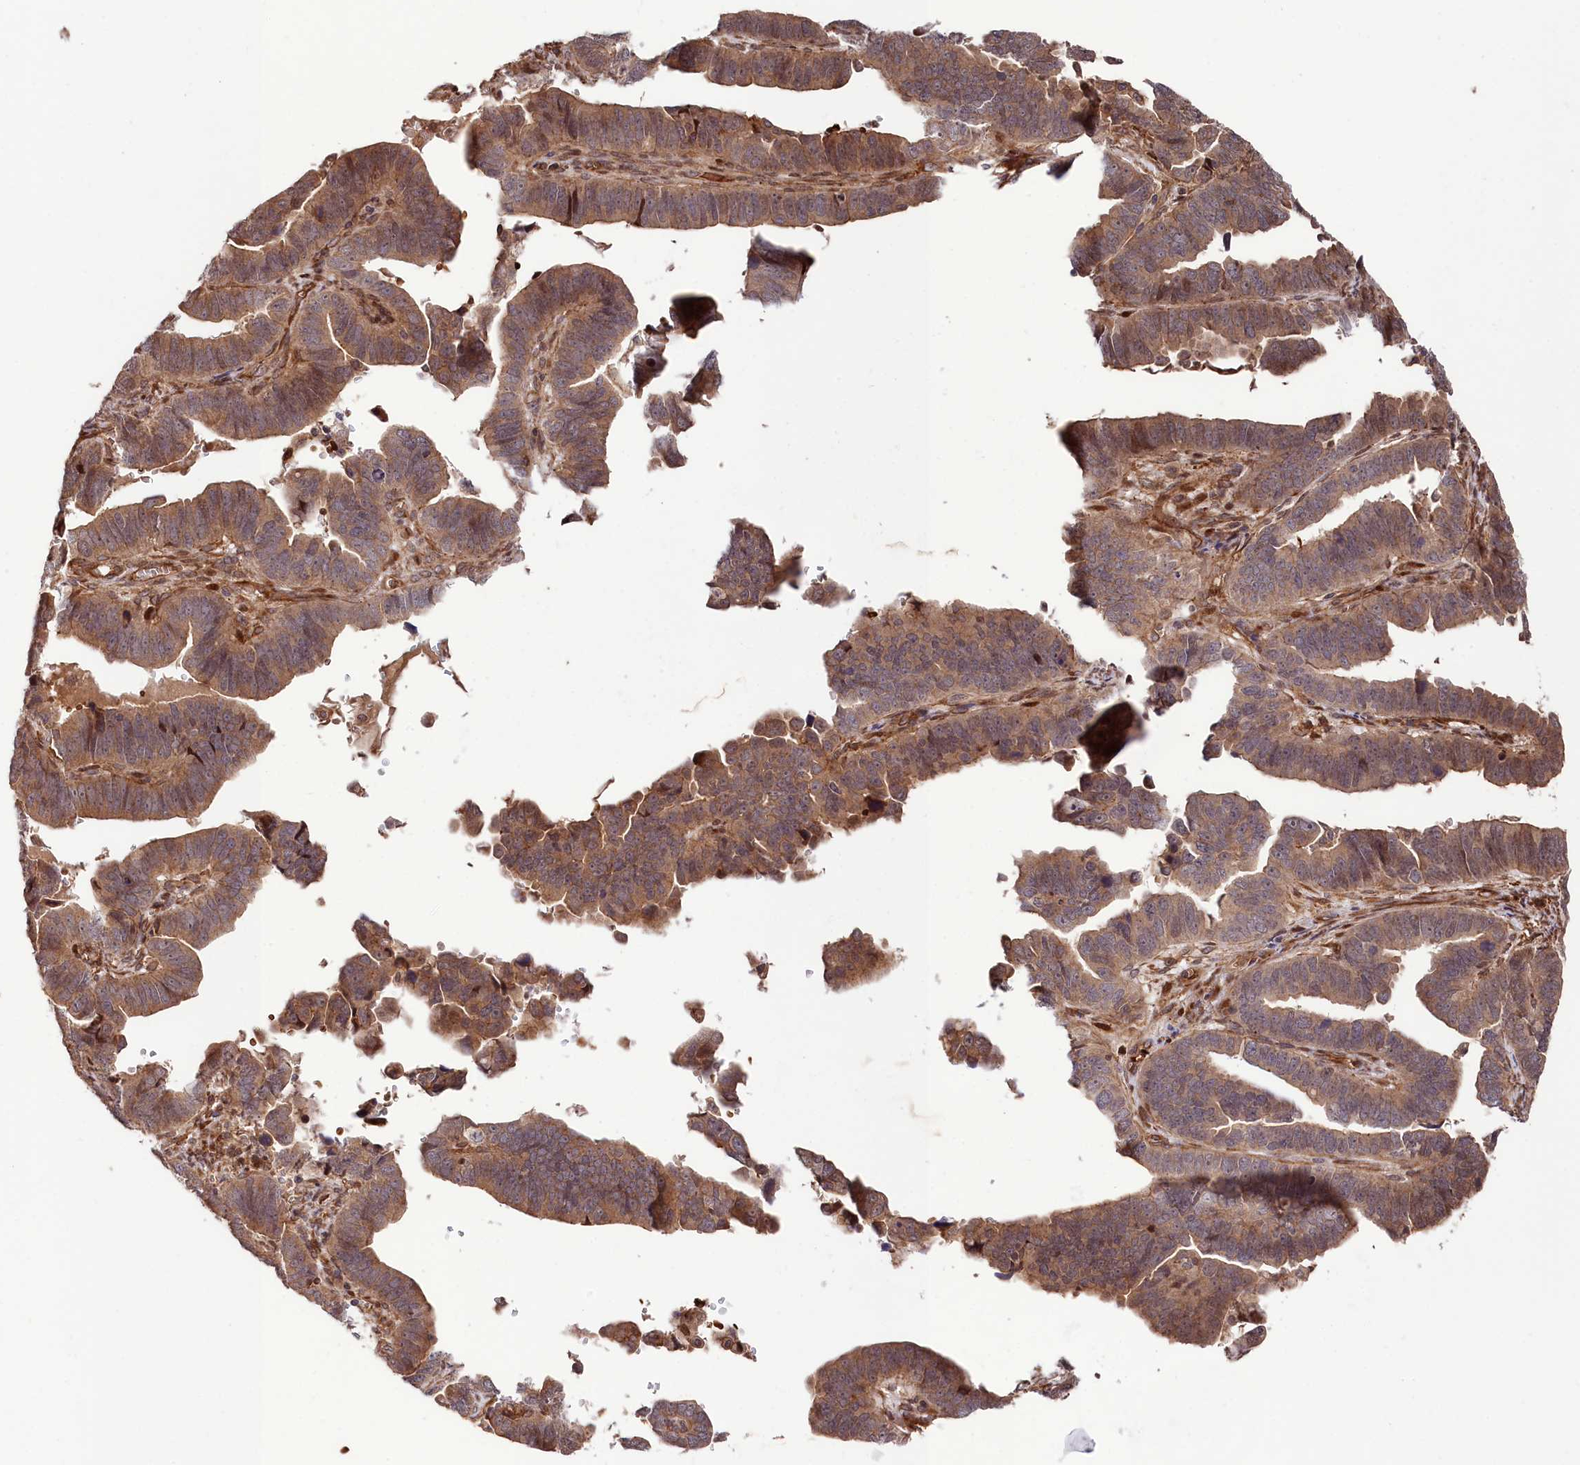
{"staining": {"intensity": "moderate", "quantity": ">75%", "location": "cytoplasmic/membranous"}, "tissue": "endometrial cancer", "cell_type": "Tumor cells", "image_type": "cancer", "snomed": [{"axis": "morphology", "description": "Adenocarcinoma, NOS"}, {"axis": "topography", "description": "Endometrium"}], "caption": "Immunohistochemical staining of endometrial cancer (adenocarcinoma) displays medium levels of moderate cytoplasmic/membranous expression in about >75% of tumor cells. Ihc stains the protein in brown and the nuclei are stained blue.", "gene": "TNKS1BP1", "patient": {"sex": "female", "age": 75}}